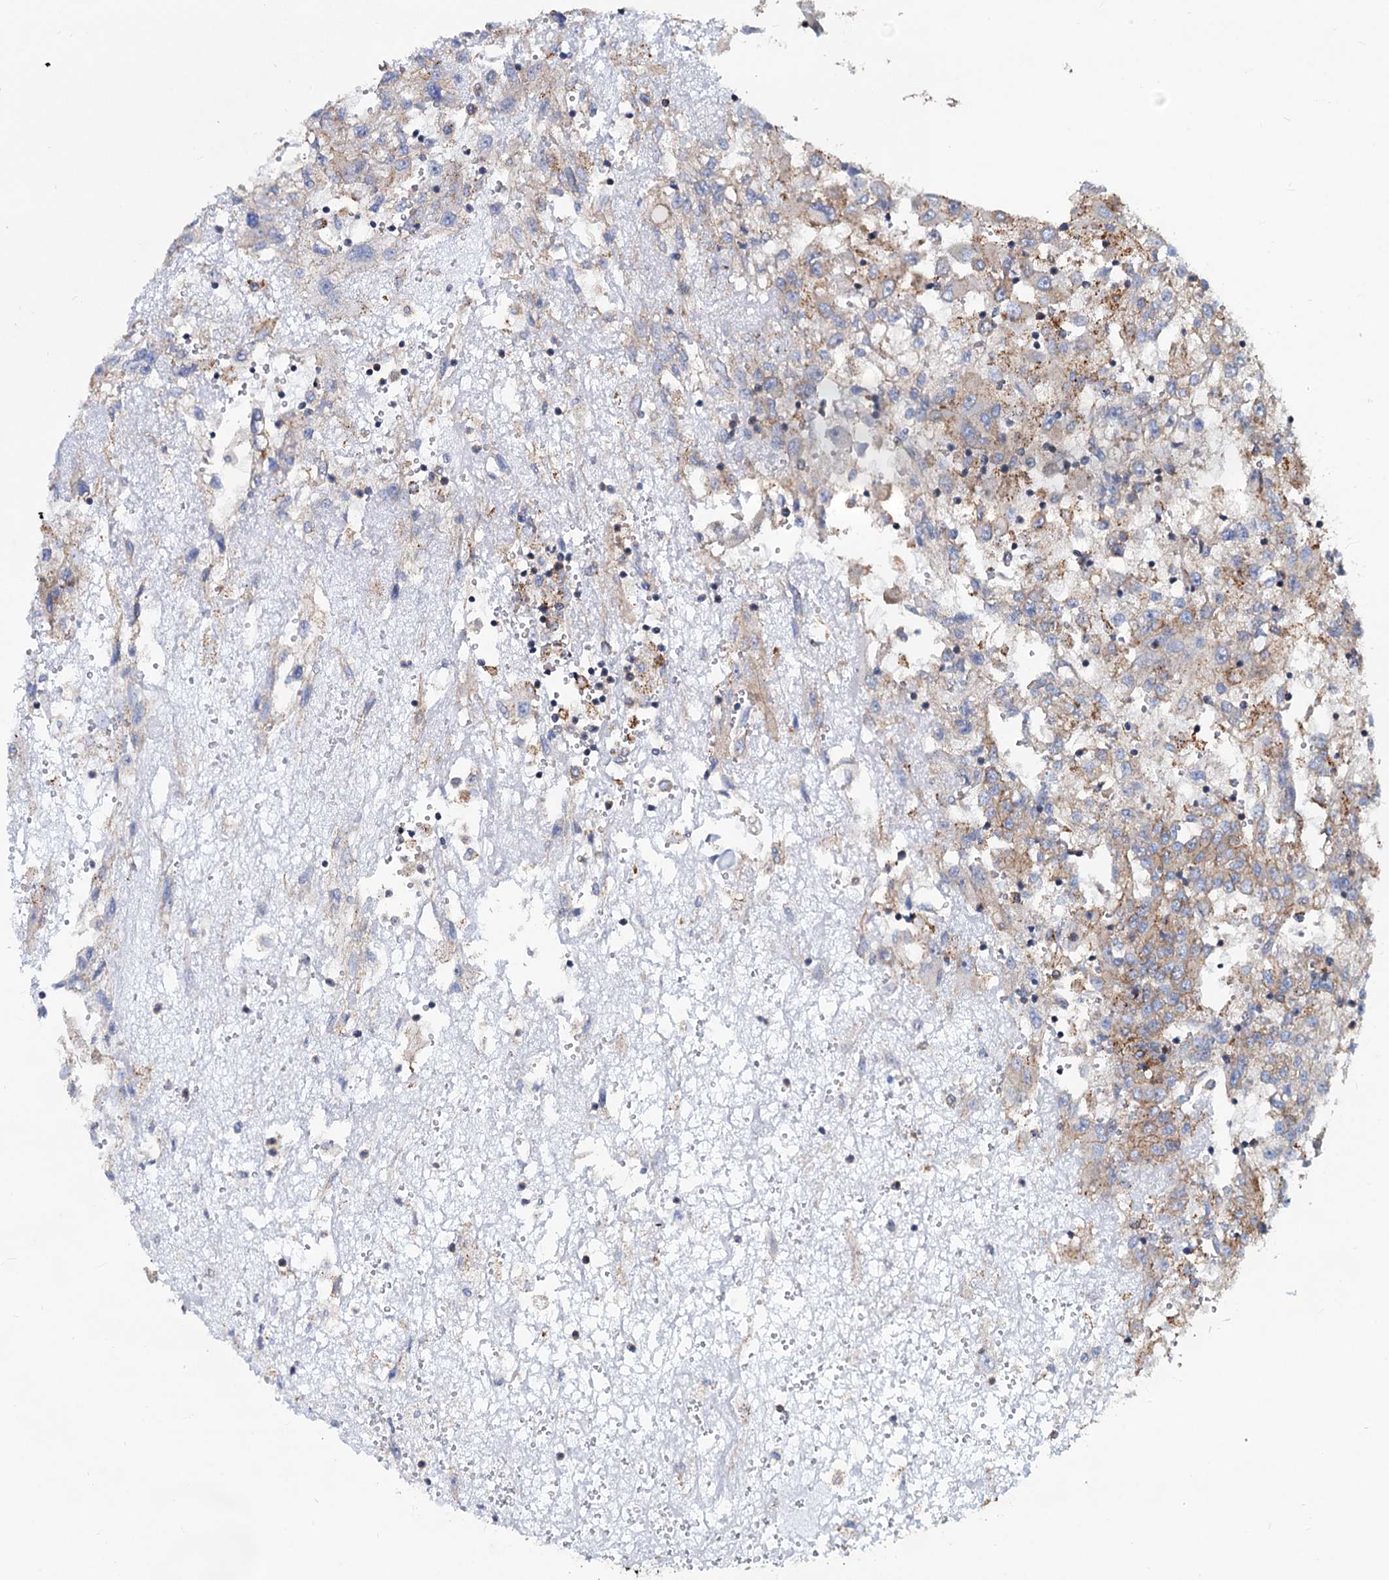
{"staining": {"intensity": "weak", "quantity": "25%-75%", "location": "cytoplasmic/membranous"}, "tissue": "renal cancer", "cell_type": "Tumor cells", "image_type": "cancer", "snomed": [{"axis": "morphology", "description": "Adenocarcinoma, NOS"}, {"axis": "topography", "description": "Kidney"}], "caption": "Adenocarcinoma (renal) tissue demonstrates weak cytoplasmic/membranous expression in approximately 25%-75% of tumor cells", "gene": "PSEN1", "patient": {"sex": "female", "age": 52}}